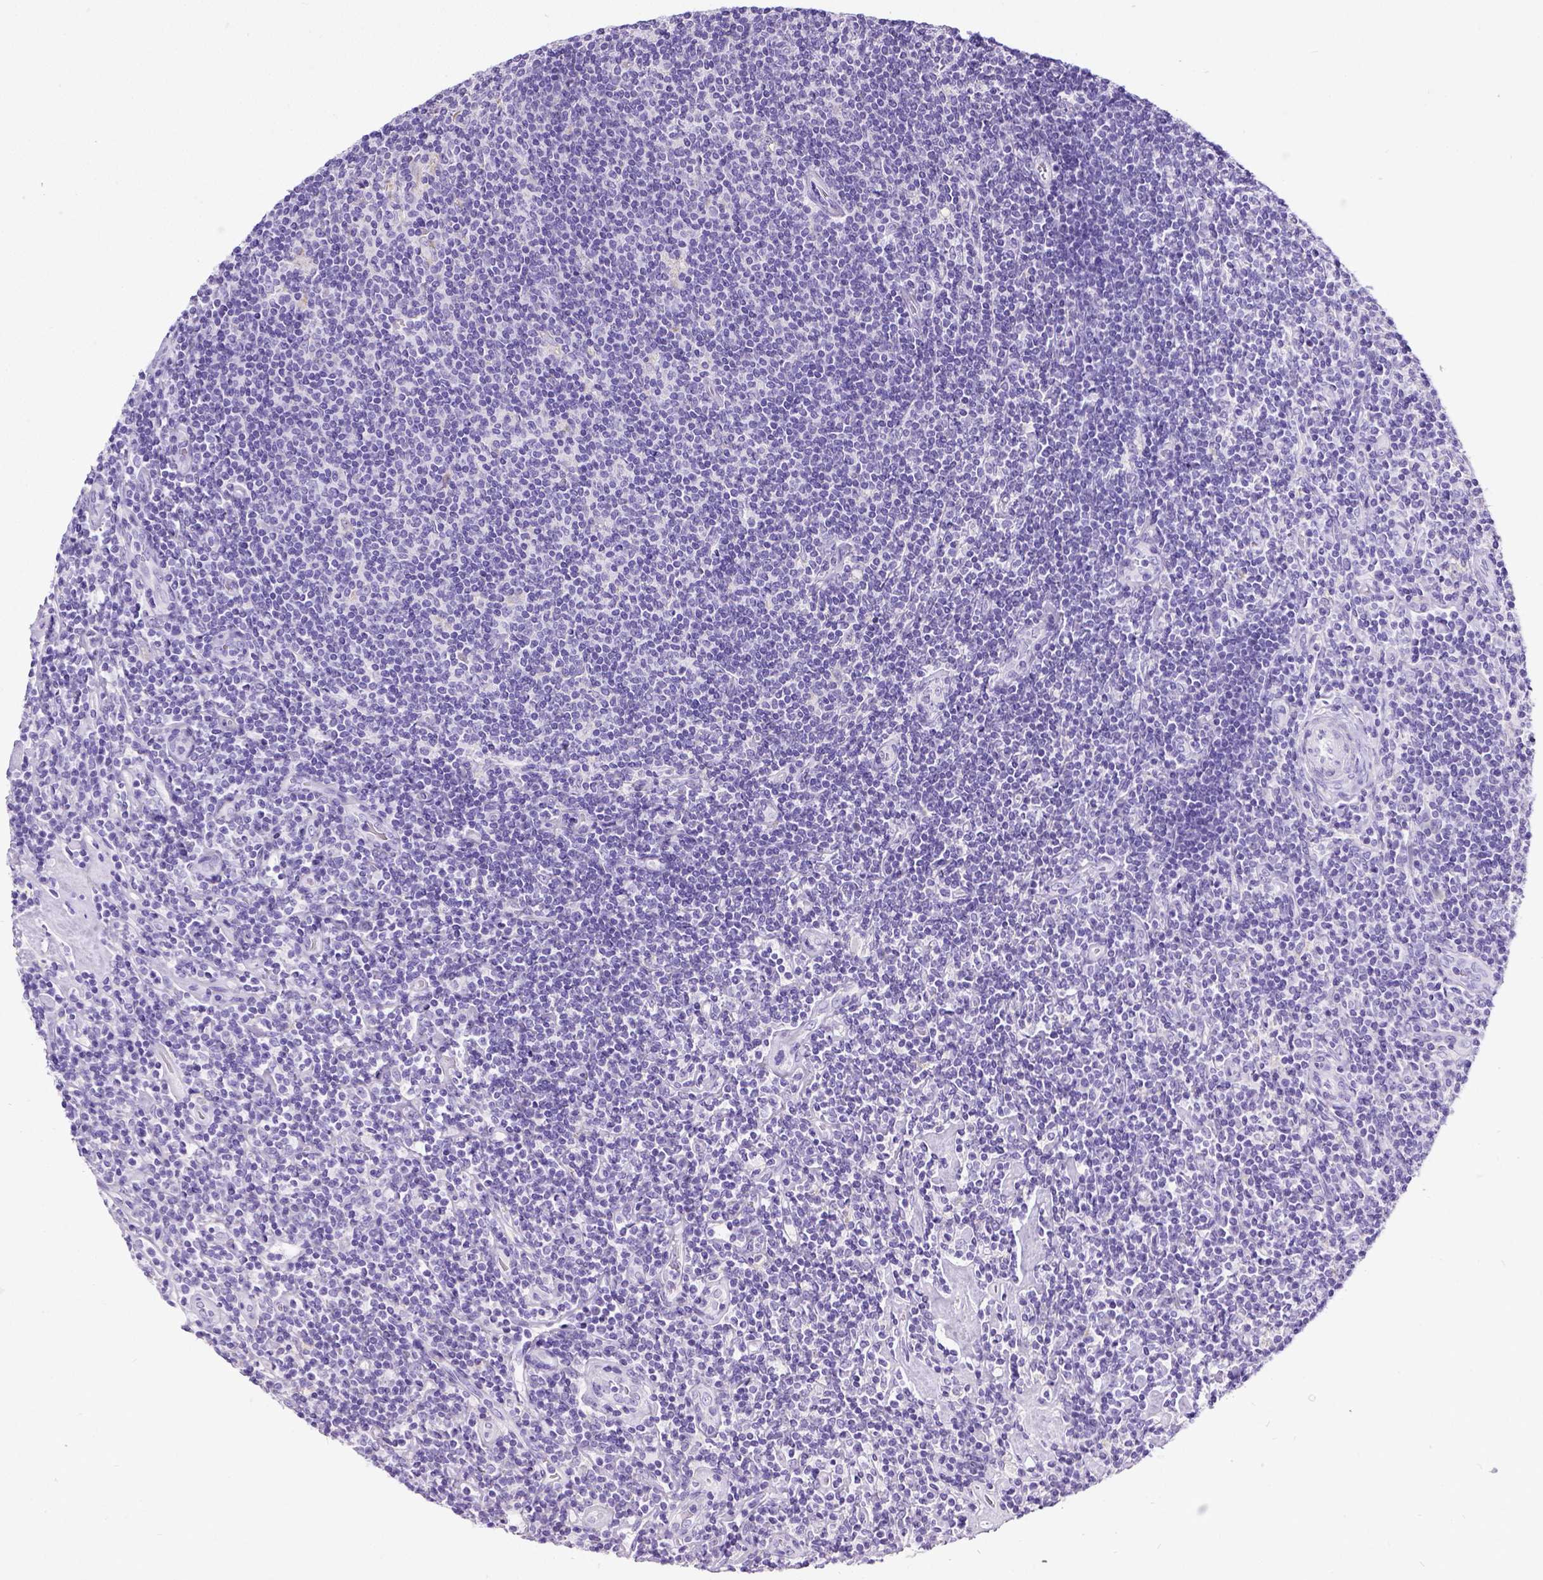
{"staining": {"intensity": "negative", "quantity": "none", "location": "none"}, "tissue": "lymphoma", "cell_type": "Tumor cells", "image_type": "cancer", "snomed": [{"axis": "morphology", "description": "Hodgkin's disease, NOS"}, {"axis": "topography", "description": "Lymph node"}], "caption": "The image reveals no significant positivity in tumor cells of Hodgkin's disease.", "gene": "SATB2", "patient": {"sex": "male", "age": 40}}